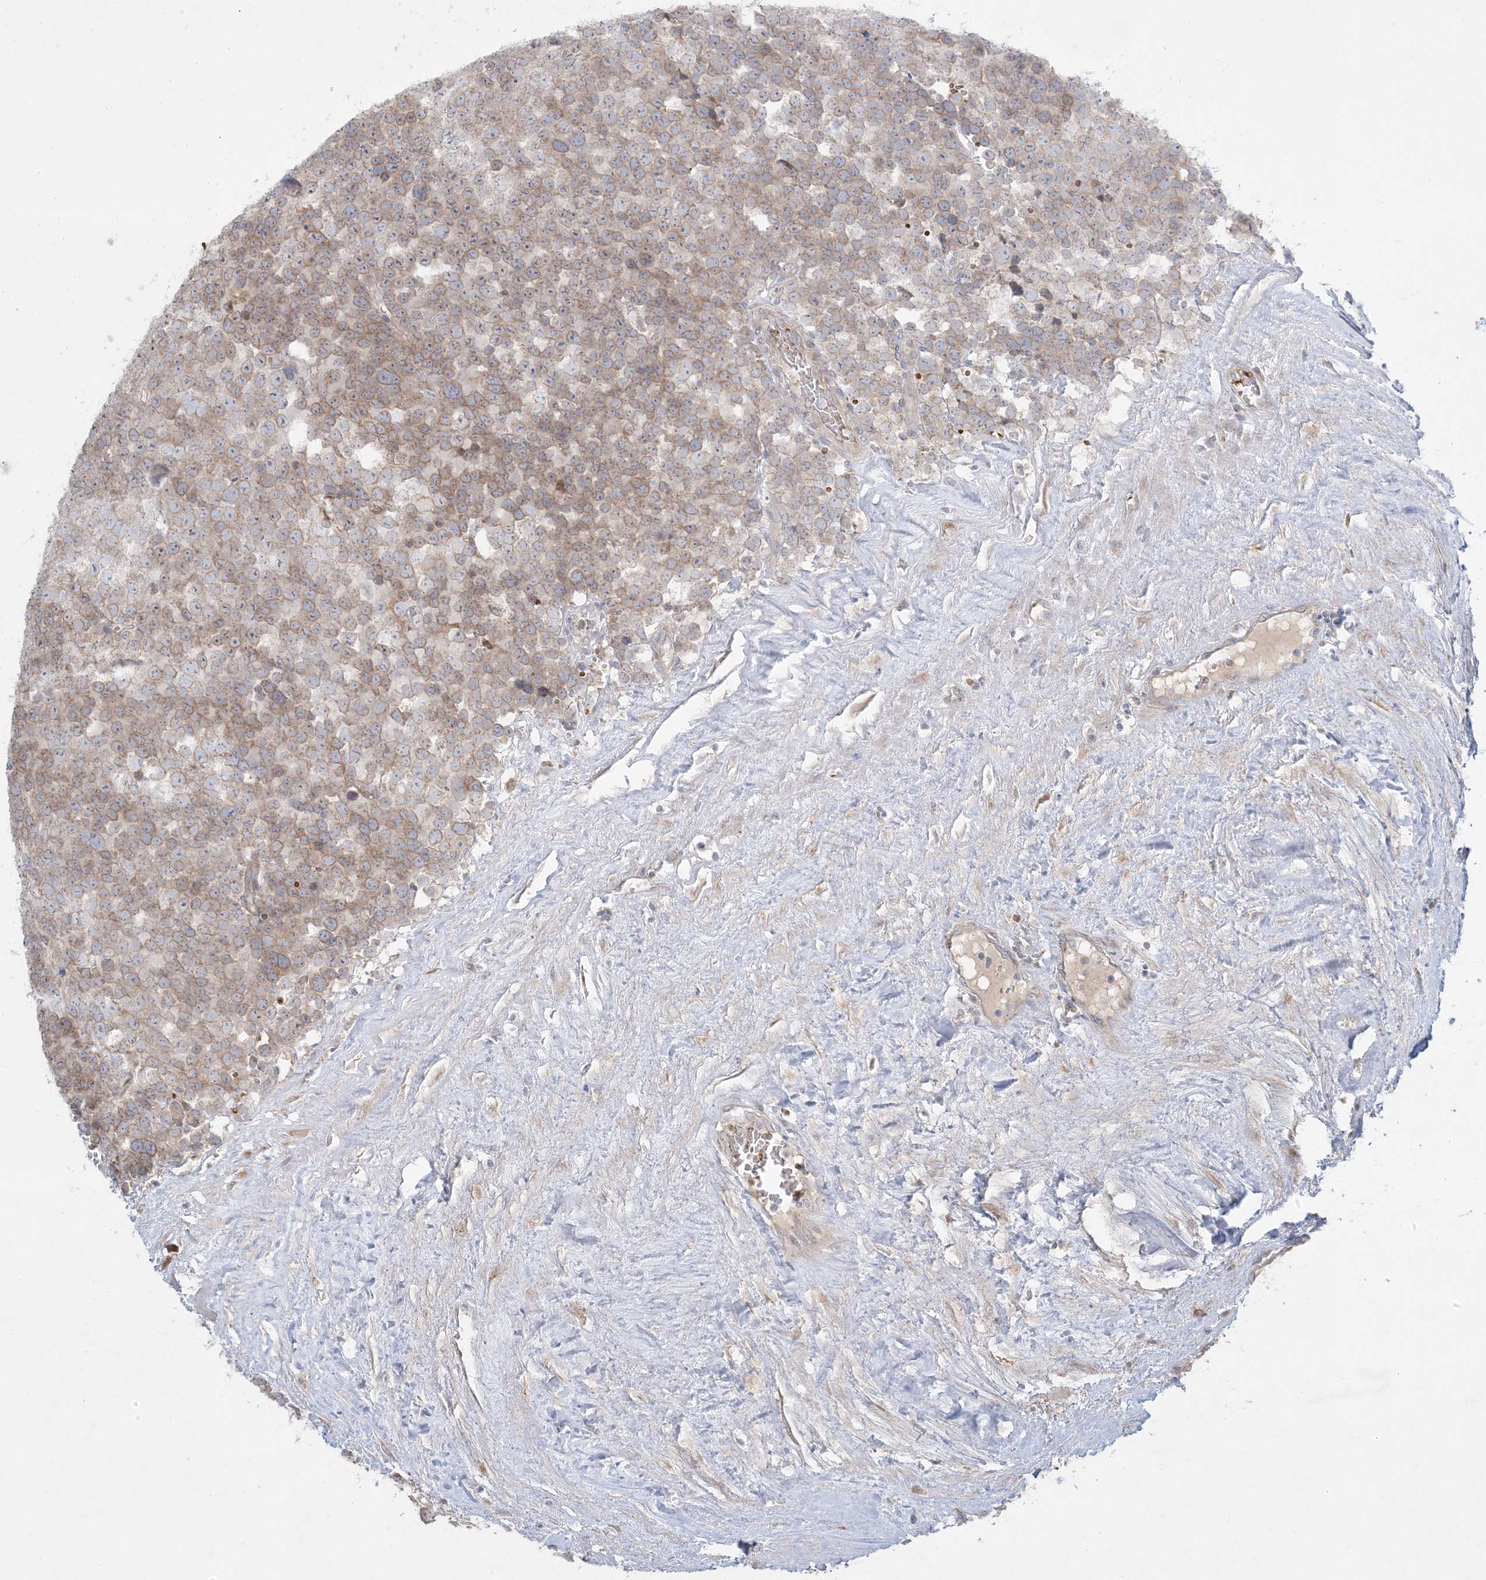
{"staining": {"intensity": "moderate", "quantity": ">75%", "location": "cytoplasmic/membranous"}, "tissue": "testis cancer", "cell_type": "Tumor cells", "image_type": "cancer", "snomed": [{"axis": "morphology", "description": "Seminoma, NOS"}, {"axis": "topography", "description": "Testis"}], "caption": "Protein expression analysis of human testis cancer (seminoma) reveals moderate cytoplasmic/membranous staining in approximately >75% of tumor cells. (Brightfield microscopy of DAB IHC at high magnification).", "gene": "MMGT1", "patient": {"sex": "male", "age": 71}}